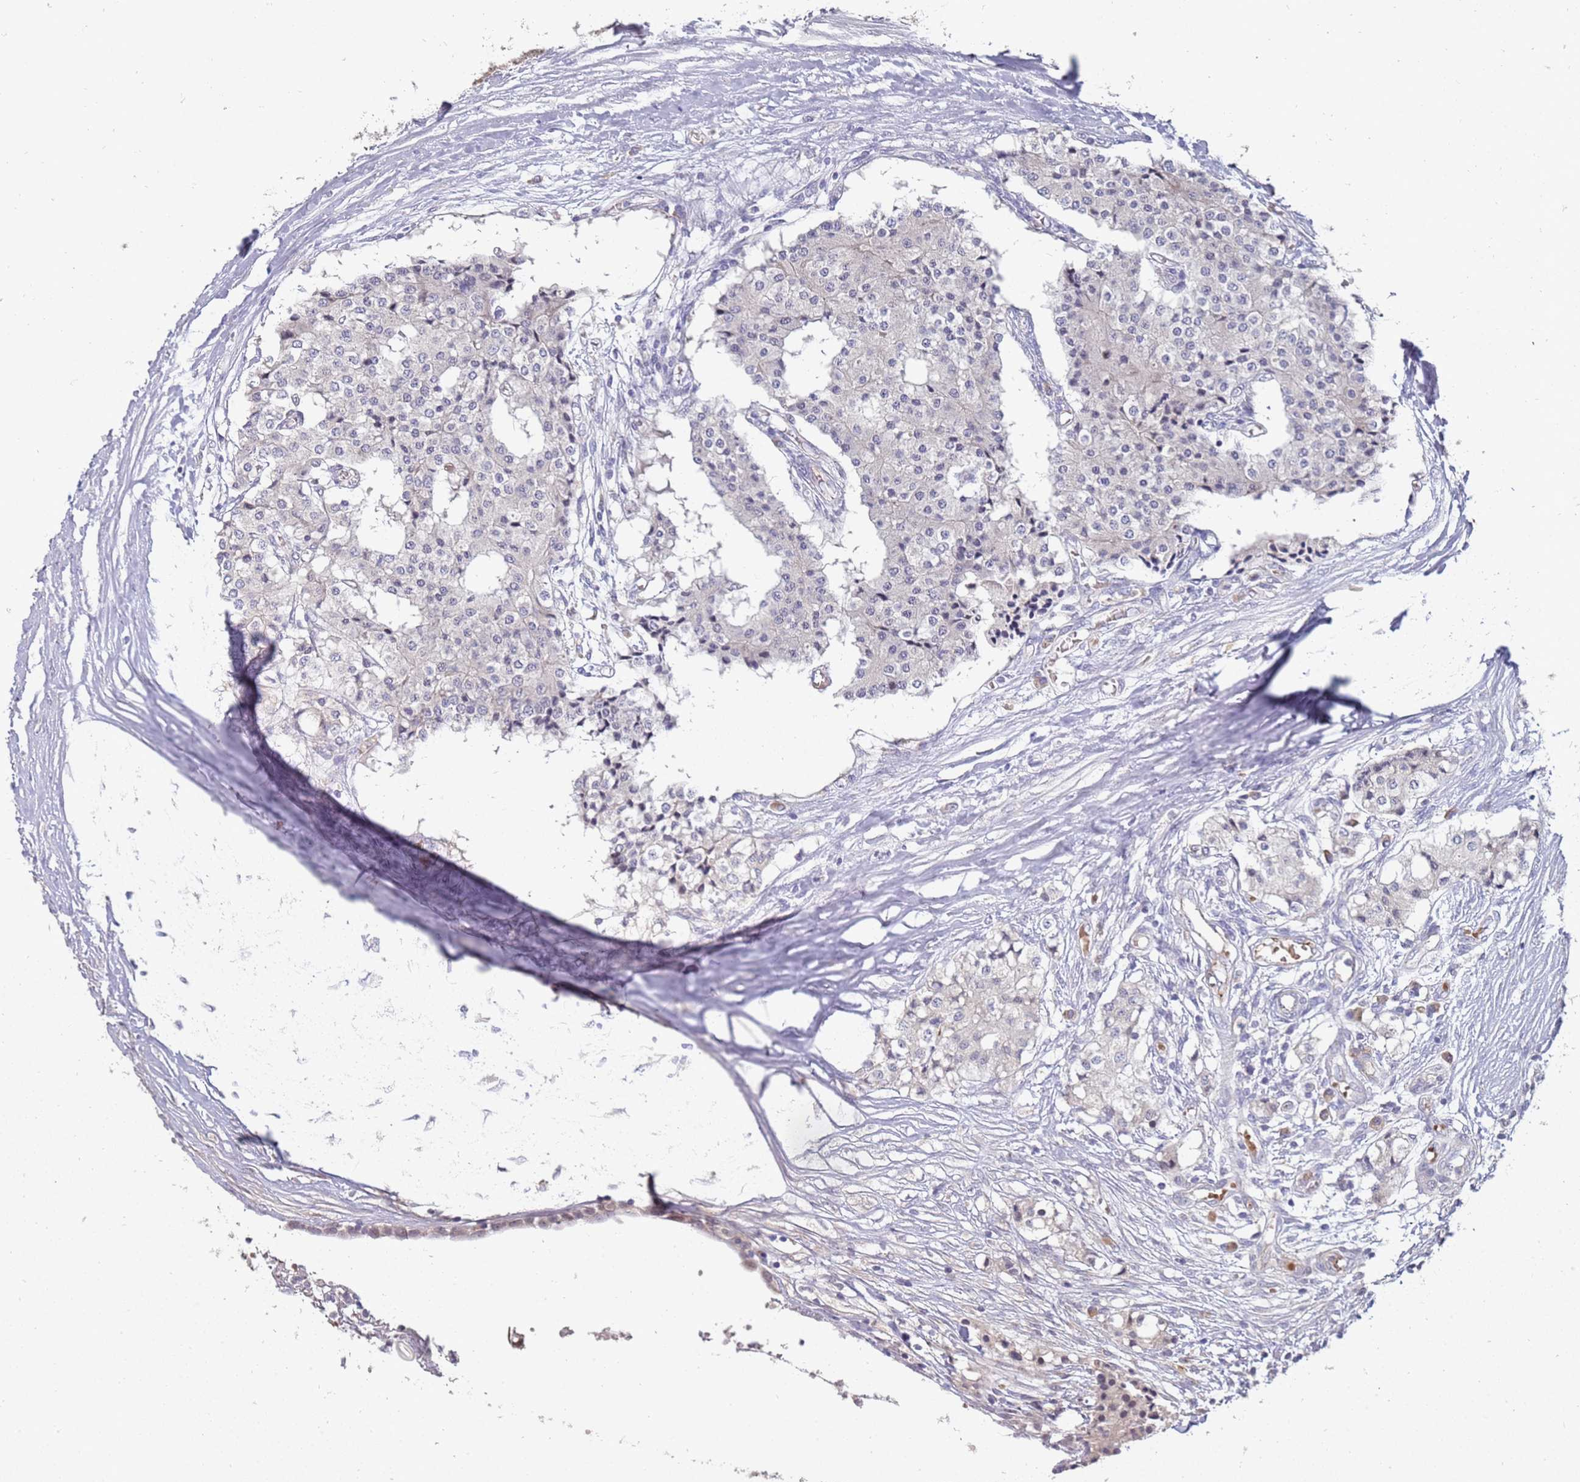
{"staining": {"intensity": "negative", "quantity": "none", "location": "none"}, "tissue": "carcinoid", "cell_type": "Tumor cells", "image_type": "cancer", "snomed": [{"axis": "morphology", "description": "Carcinoid, malignant, NOS"}, {"axis": "topography", "description": "Colon"}], "caption": "IHC micrograph of neoplastic tissue: malignant carcinoid stained with DAB exhibits no significant protein staining in tumor cells. Nuclei are stained in blue.", "gene": "NMUR2", "patient": {"sex": "female", "age": 52}}